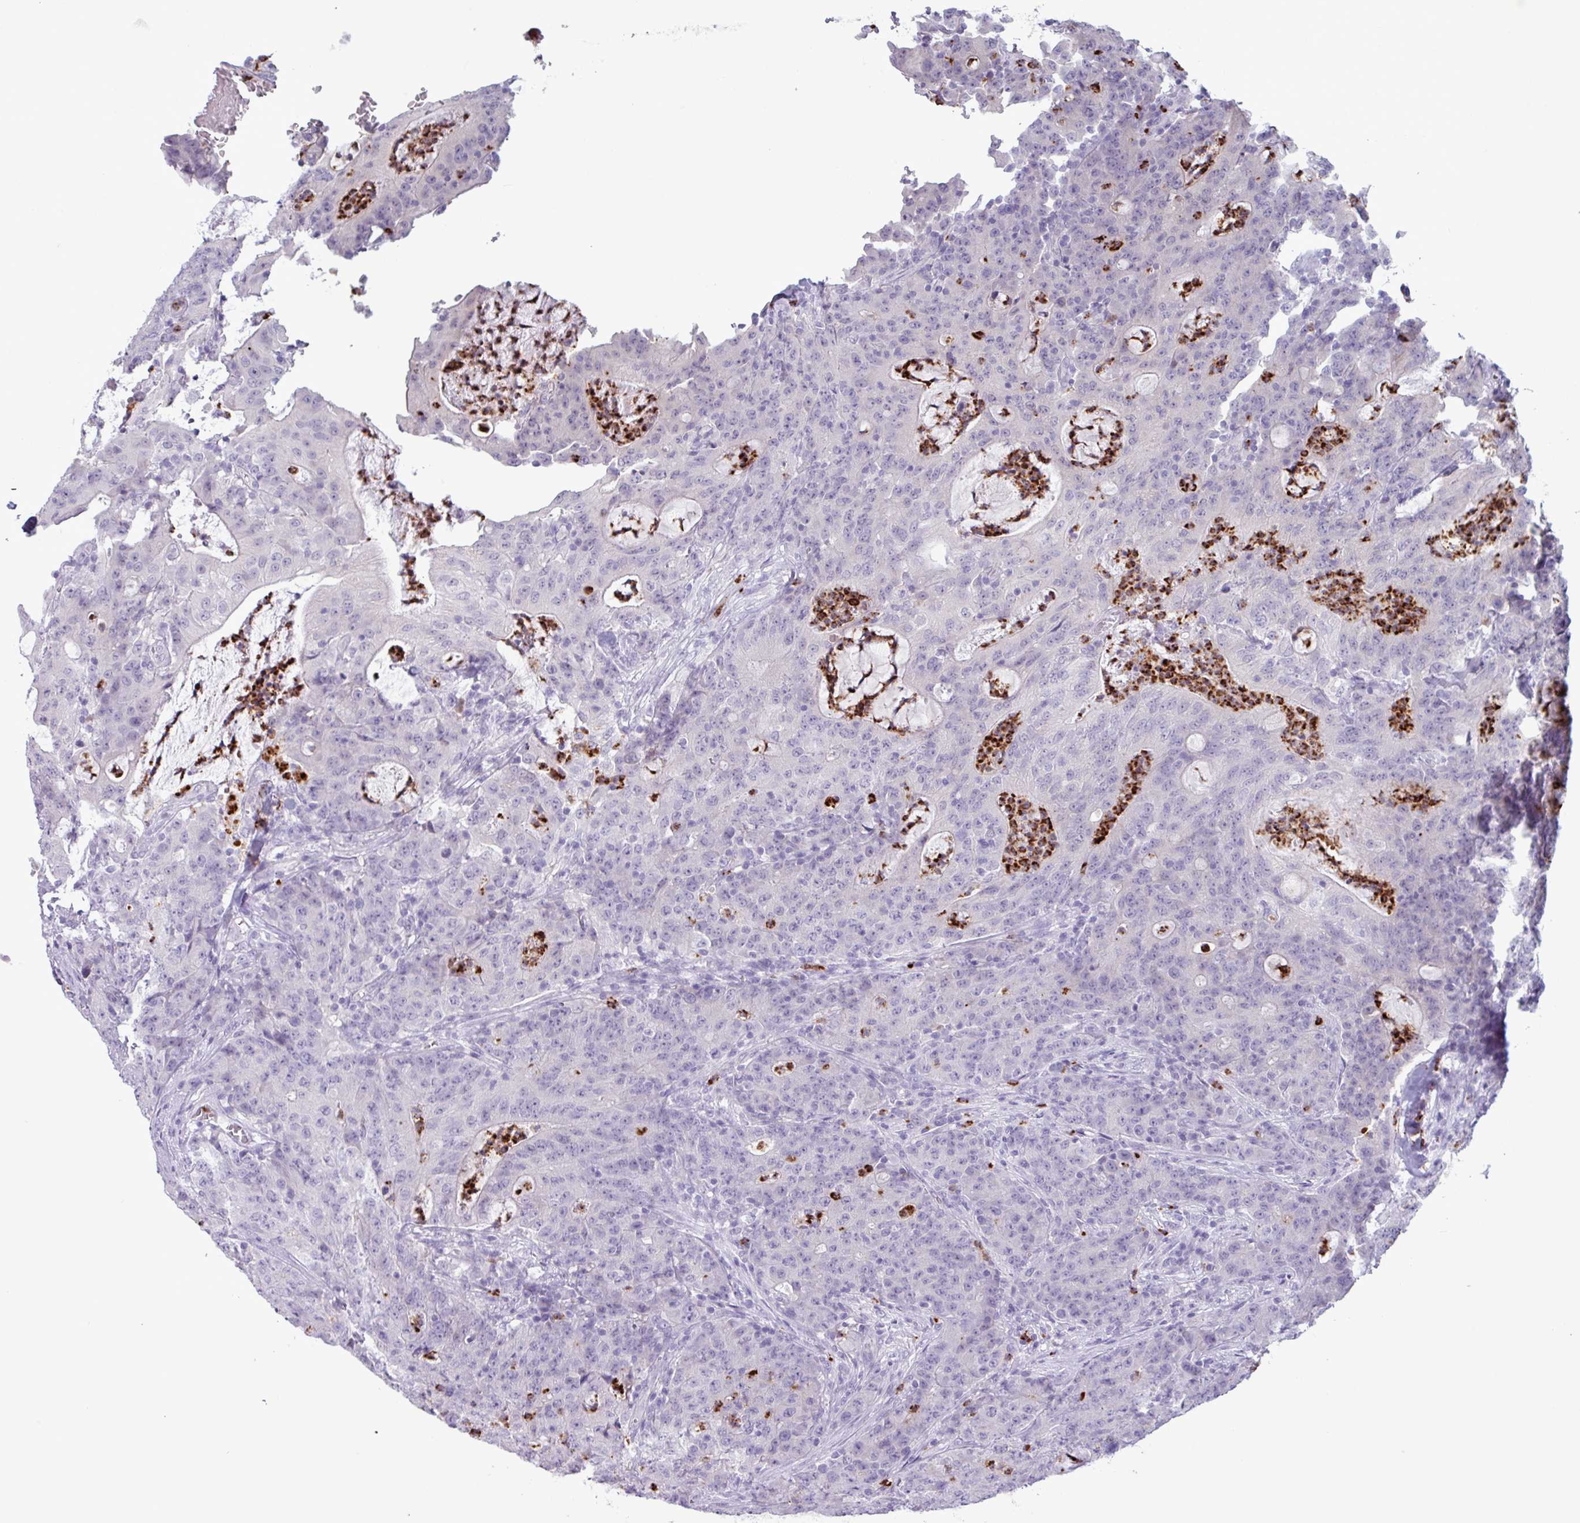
{"staining": {"intensity": "negative", "quantity": "none", "location": "none"}, "tissue": "colorectal cancer", "cell_type": "Tumor cells", "image_type": "cancer", "snomed": [{"axis": "morphology", "description": "Adenocarcinoma, NOS"}, {"axis": "topography", "description": "Colon"}], "caption": "High magnification brightfield microscopy of colorectal cancer (adenocarcinoma) stained with DAB (brown) and counterstained with hematoxylin (blue): tumor cells show no significant positivity.", "gene": "TMEM178A", "patient": {"sex": "male", "age": 83}}